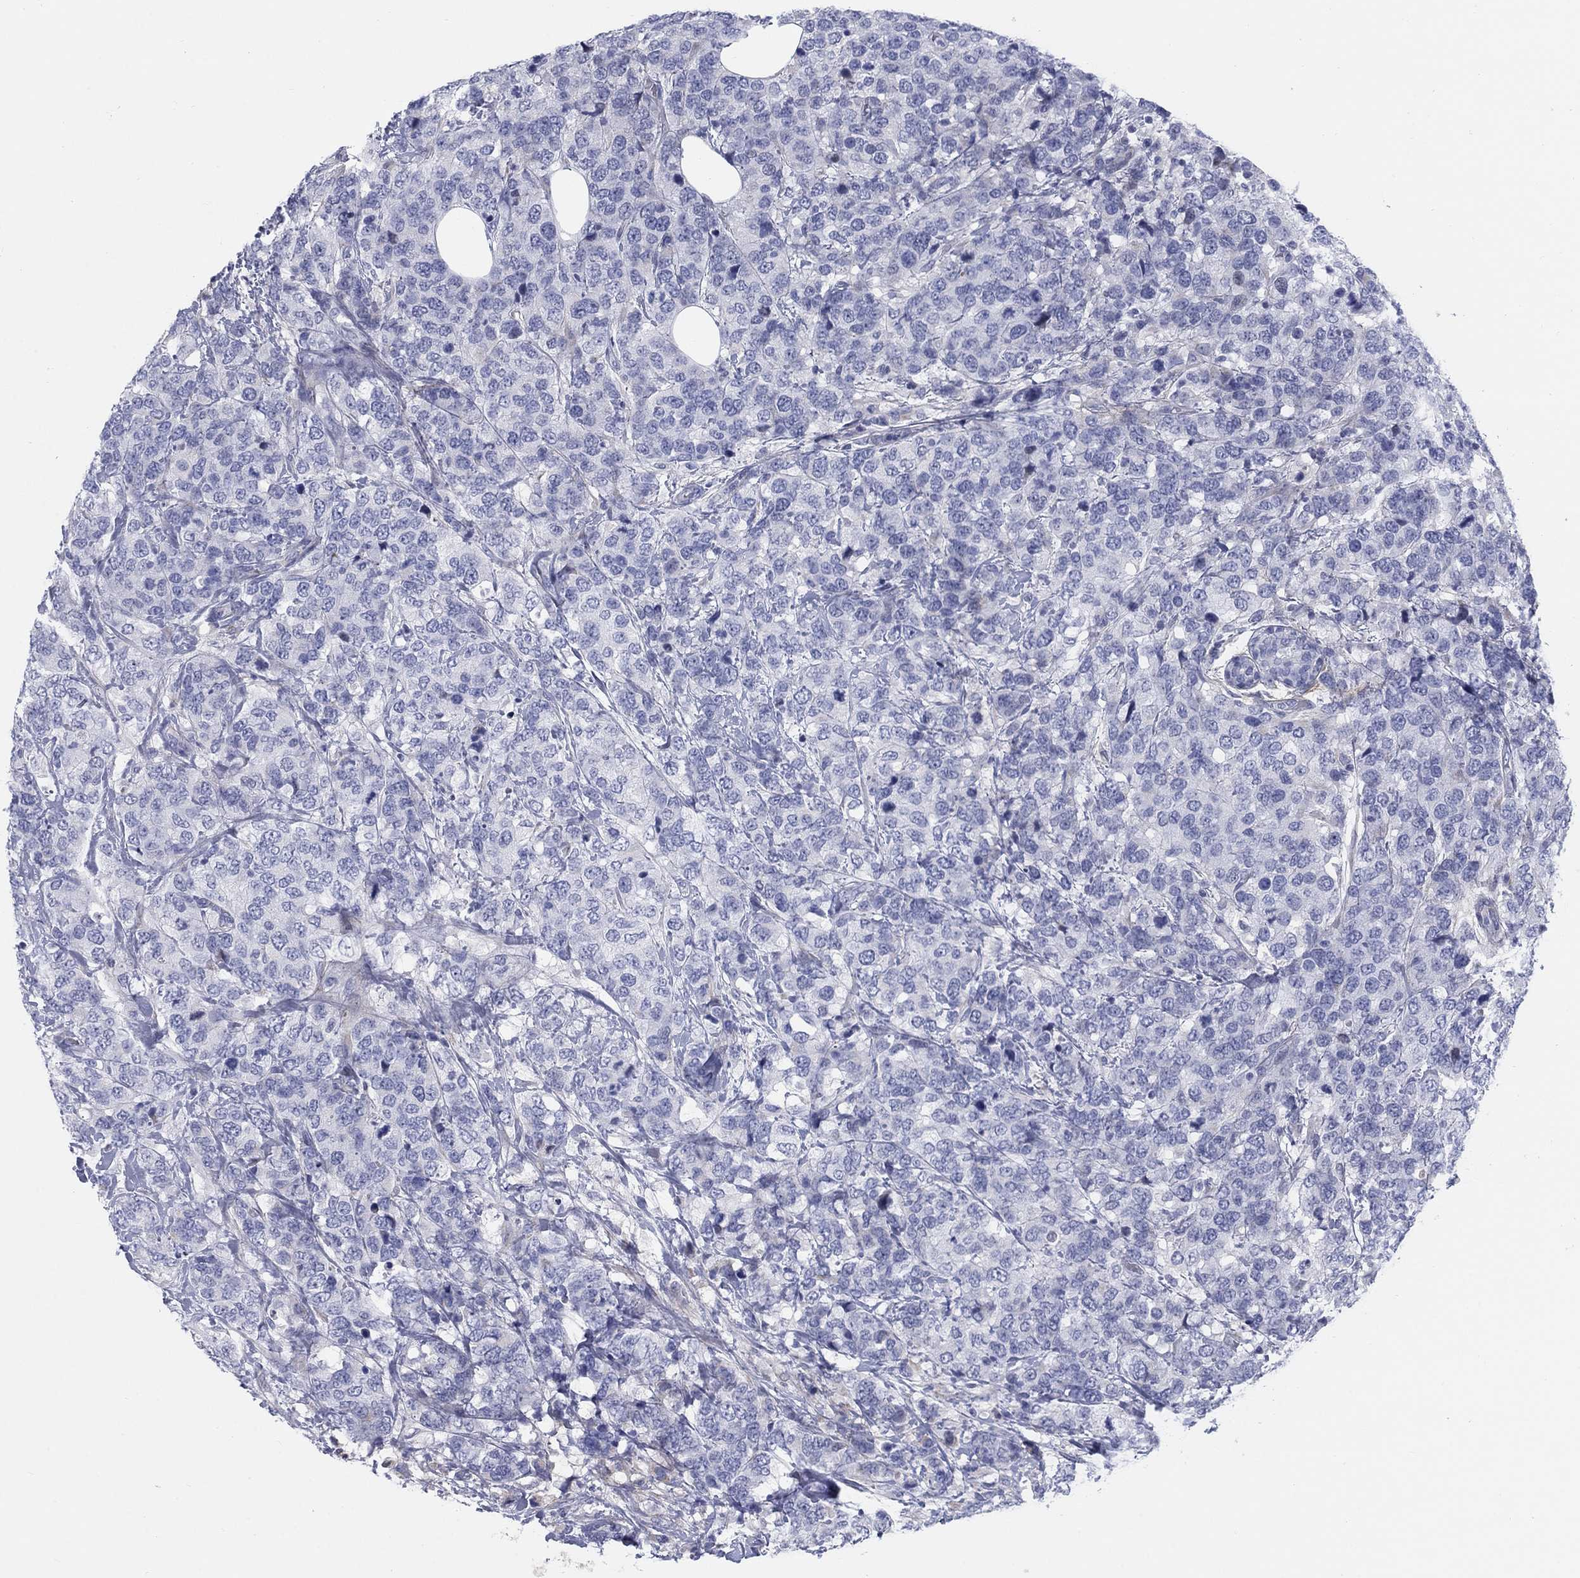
{"staining": {"intensity": "negative", "quantity": "none", "location": "none"}, "tissue": "breast cancer", "cell_type": "Tumor cells", "image_type": "cancer", "snomed": [{"axis": "morphology", "description": "Lobular carcinoma"}, {"axis": "topography", "description": "Breast"}], "caption": "This is an immunohistochemistry photomicrograph of breast cancer (lobular carcinoma). There is no expression in tumor cells.", "gene": "HEATR4", "patient": {"sex": "female", "age": 59}}